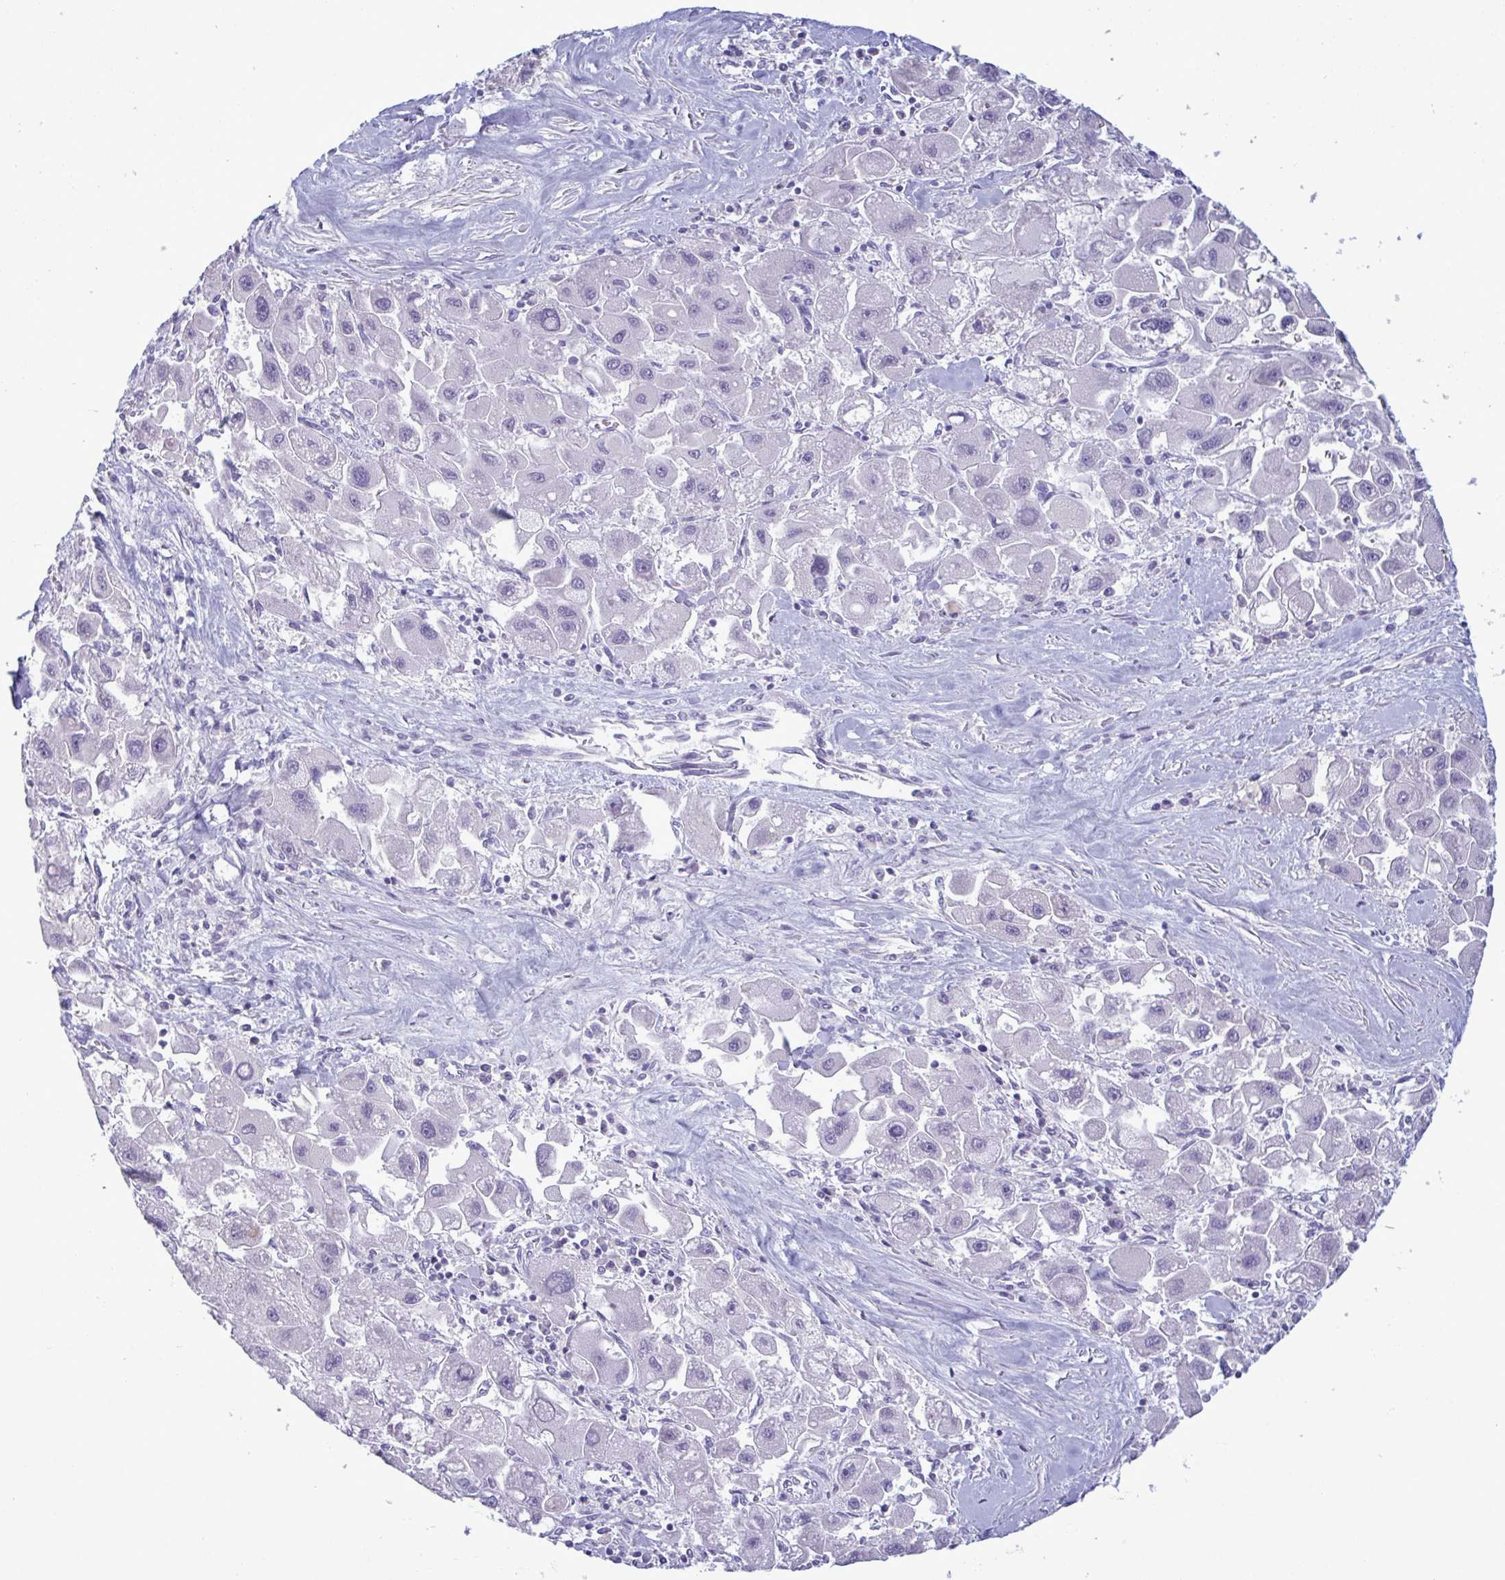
{"staining": {"intensity": "negative", "quantity": "none", "location": "none"}, "tissue": "liver cancer", "cell_type": "Tumor cells", "image_type": "cancer", "snomed": [{"axis": "morphology", "description": "Carcinoma, Hepatocellular, NOS"}, {"axis": "topography", "description": "Liver"}], "caption": "This is a micrograph of immunohistochemistry staining of hepatocellular carcinoma (liver), which shows no staining in tumor cells.", "gene": "TENT5D", "patient": {"sex": "male", "age": 24}}